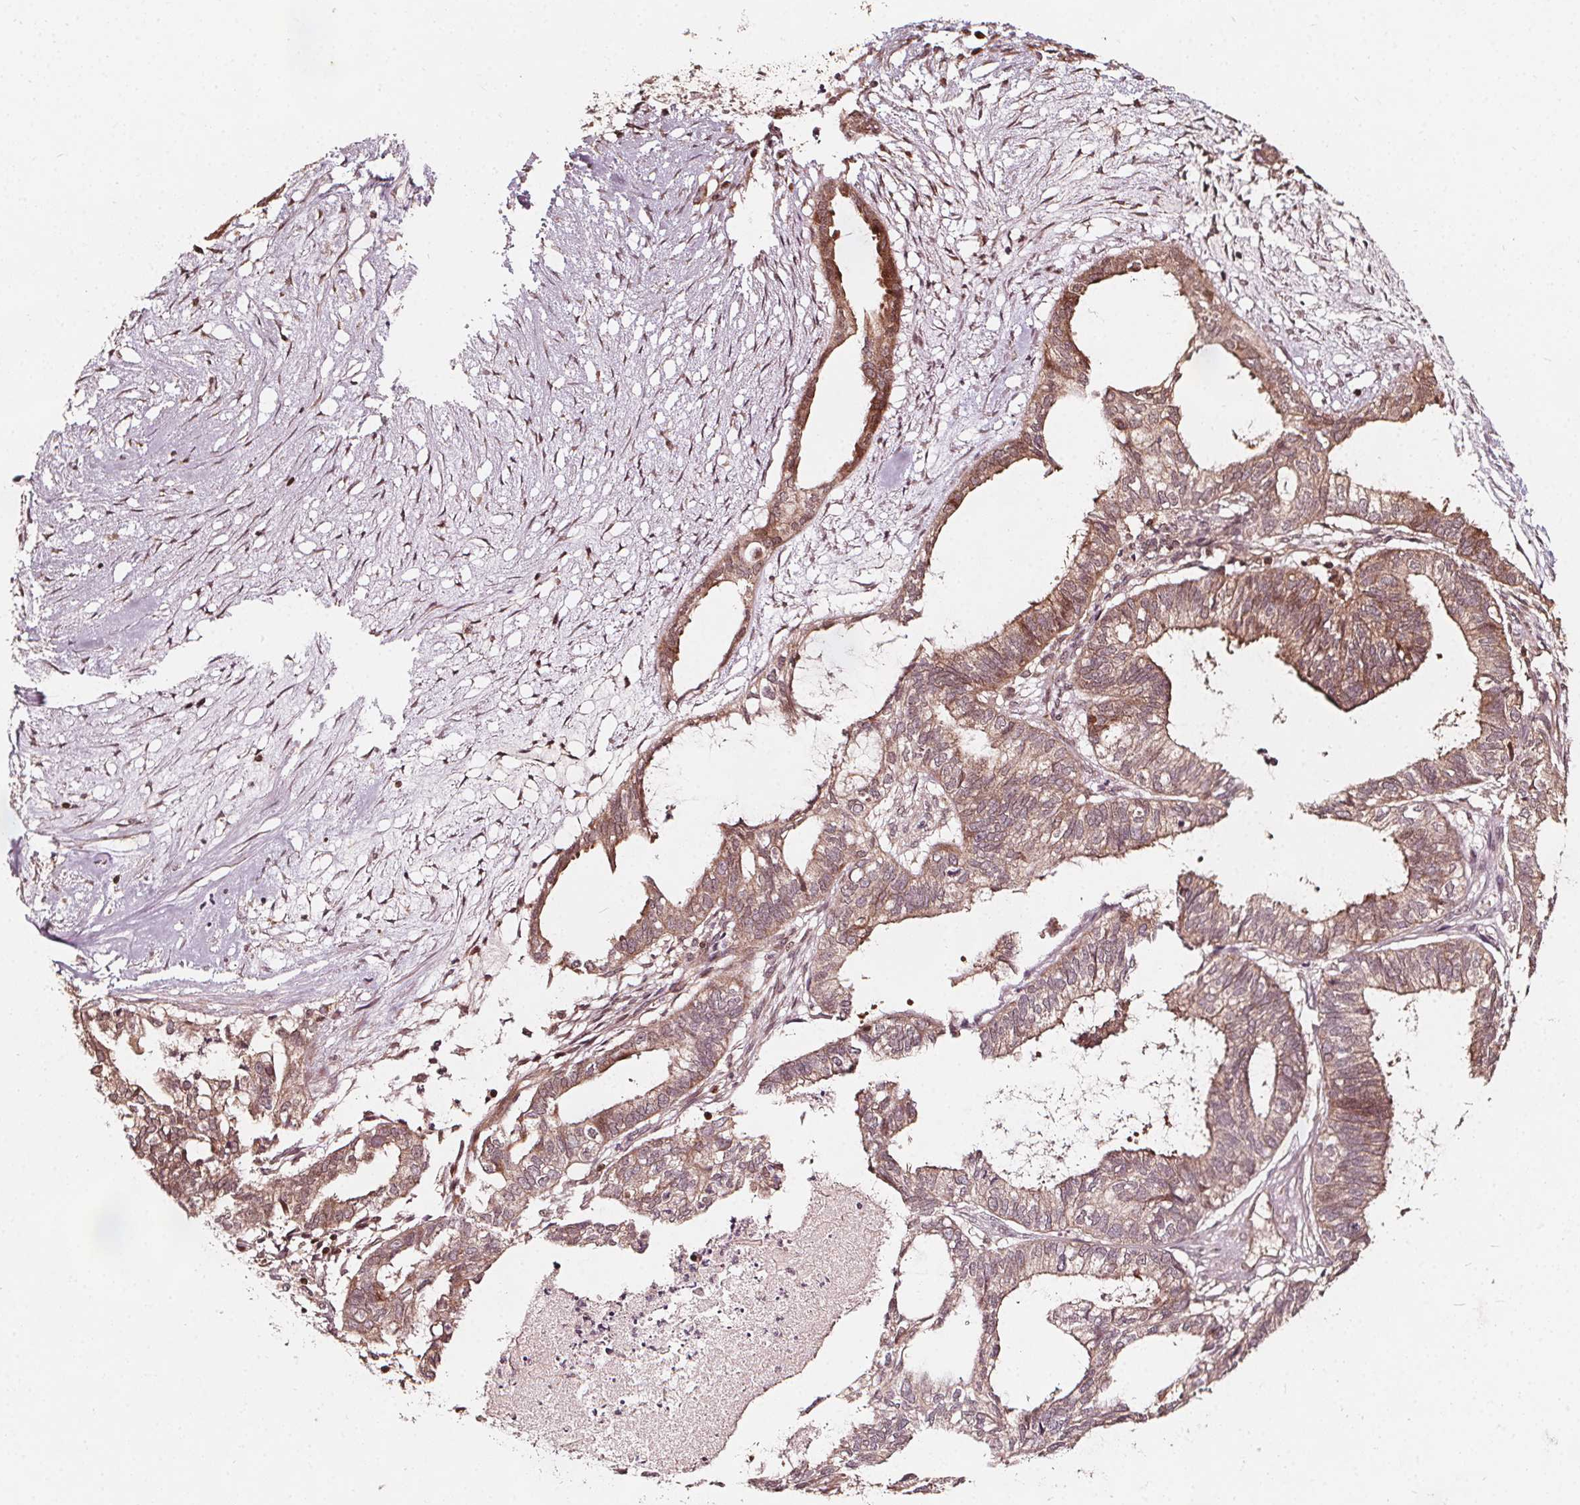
{"staining": {"intensity": "weak", "quantity": "25%-75%", "location": "cytoplasmic/membranous"}, "tissue": "ovarian cancer", "cell_type": "Tumor cells", "image_type": "cancer", "snomed": [{"axis": "morphology", "description": "Carcinoma, endometroid"}, {"axis": "topography", "description": "Ovary"}], "caption": "Immunohistochemical staining of ovarian endometroid carcinoma shows weak cytoplasmic/membranous protein expression in approximately 25%-75% of tumor cells.", "gene": "AIP", "patient": {"sex": "female", "age": 64}}